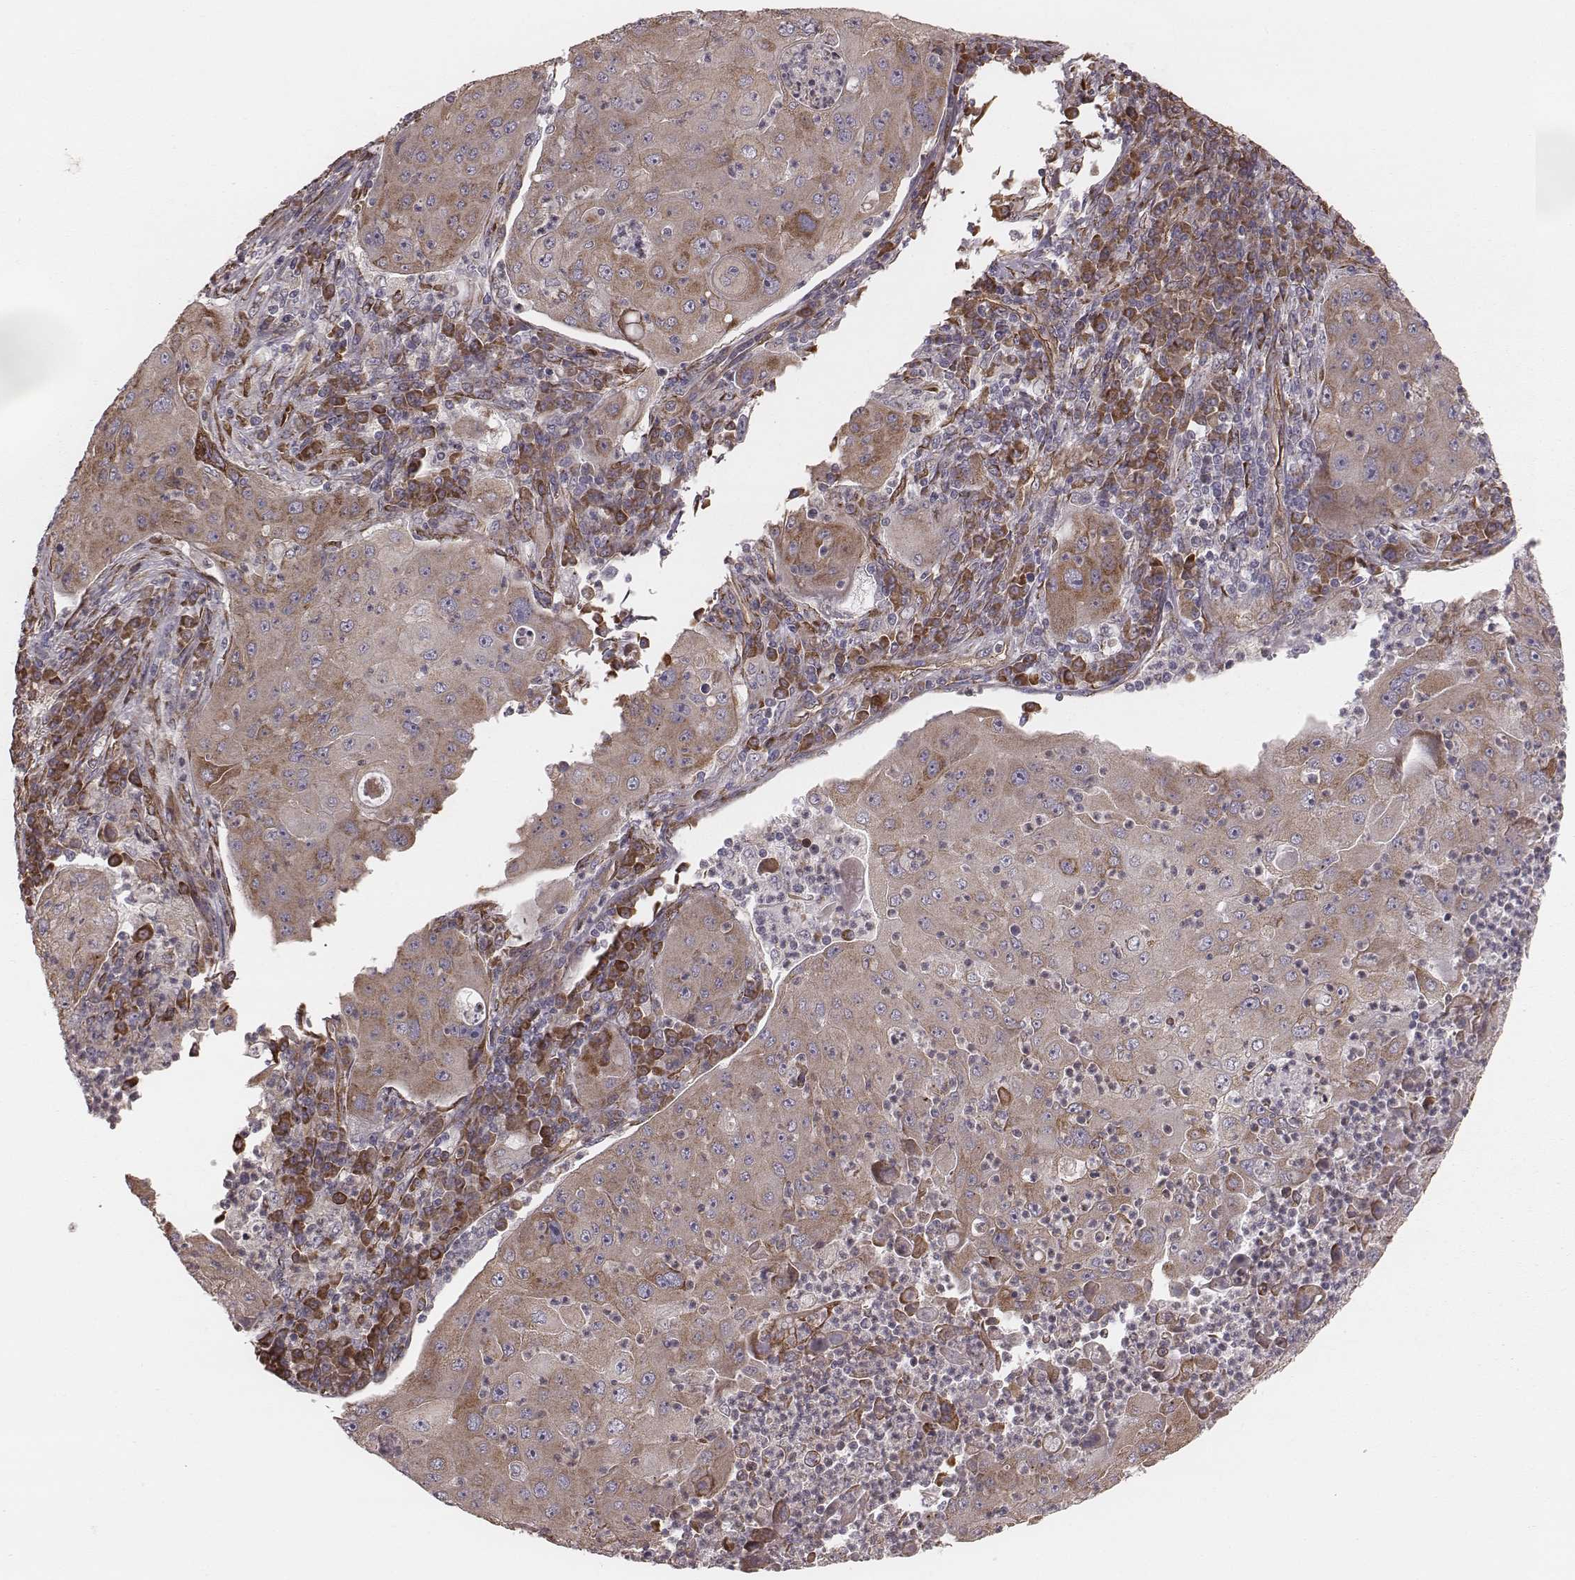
{"staining": {"intensity": "weak", "quantity": ">75%", "location": "cytoplasmic/membranous"}, "tissue": "lung cancer", "cell_type": "Tumor cells", "image_type": "cancer", "snomed": [{"axis": "morphology", "description": "Squamous cell carcinoma, NOS"}, {"axis": "topography", "description": "Lung"}], "caption": "Immunohistochemical staining of human squamous cell carcinoma (lung) shows low levels of weak cytoplasmic/membranous staining in approximately >75% of tumor cells. (Brightfield microscopy of DAB IHC at high magnification).", "gene": "PALMD", "patient": {"sex": "female", "age": 59}}